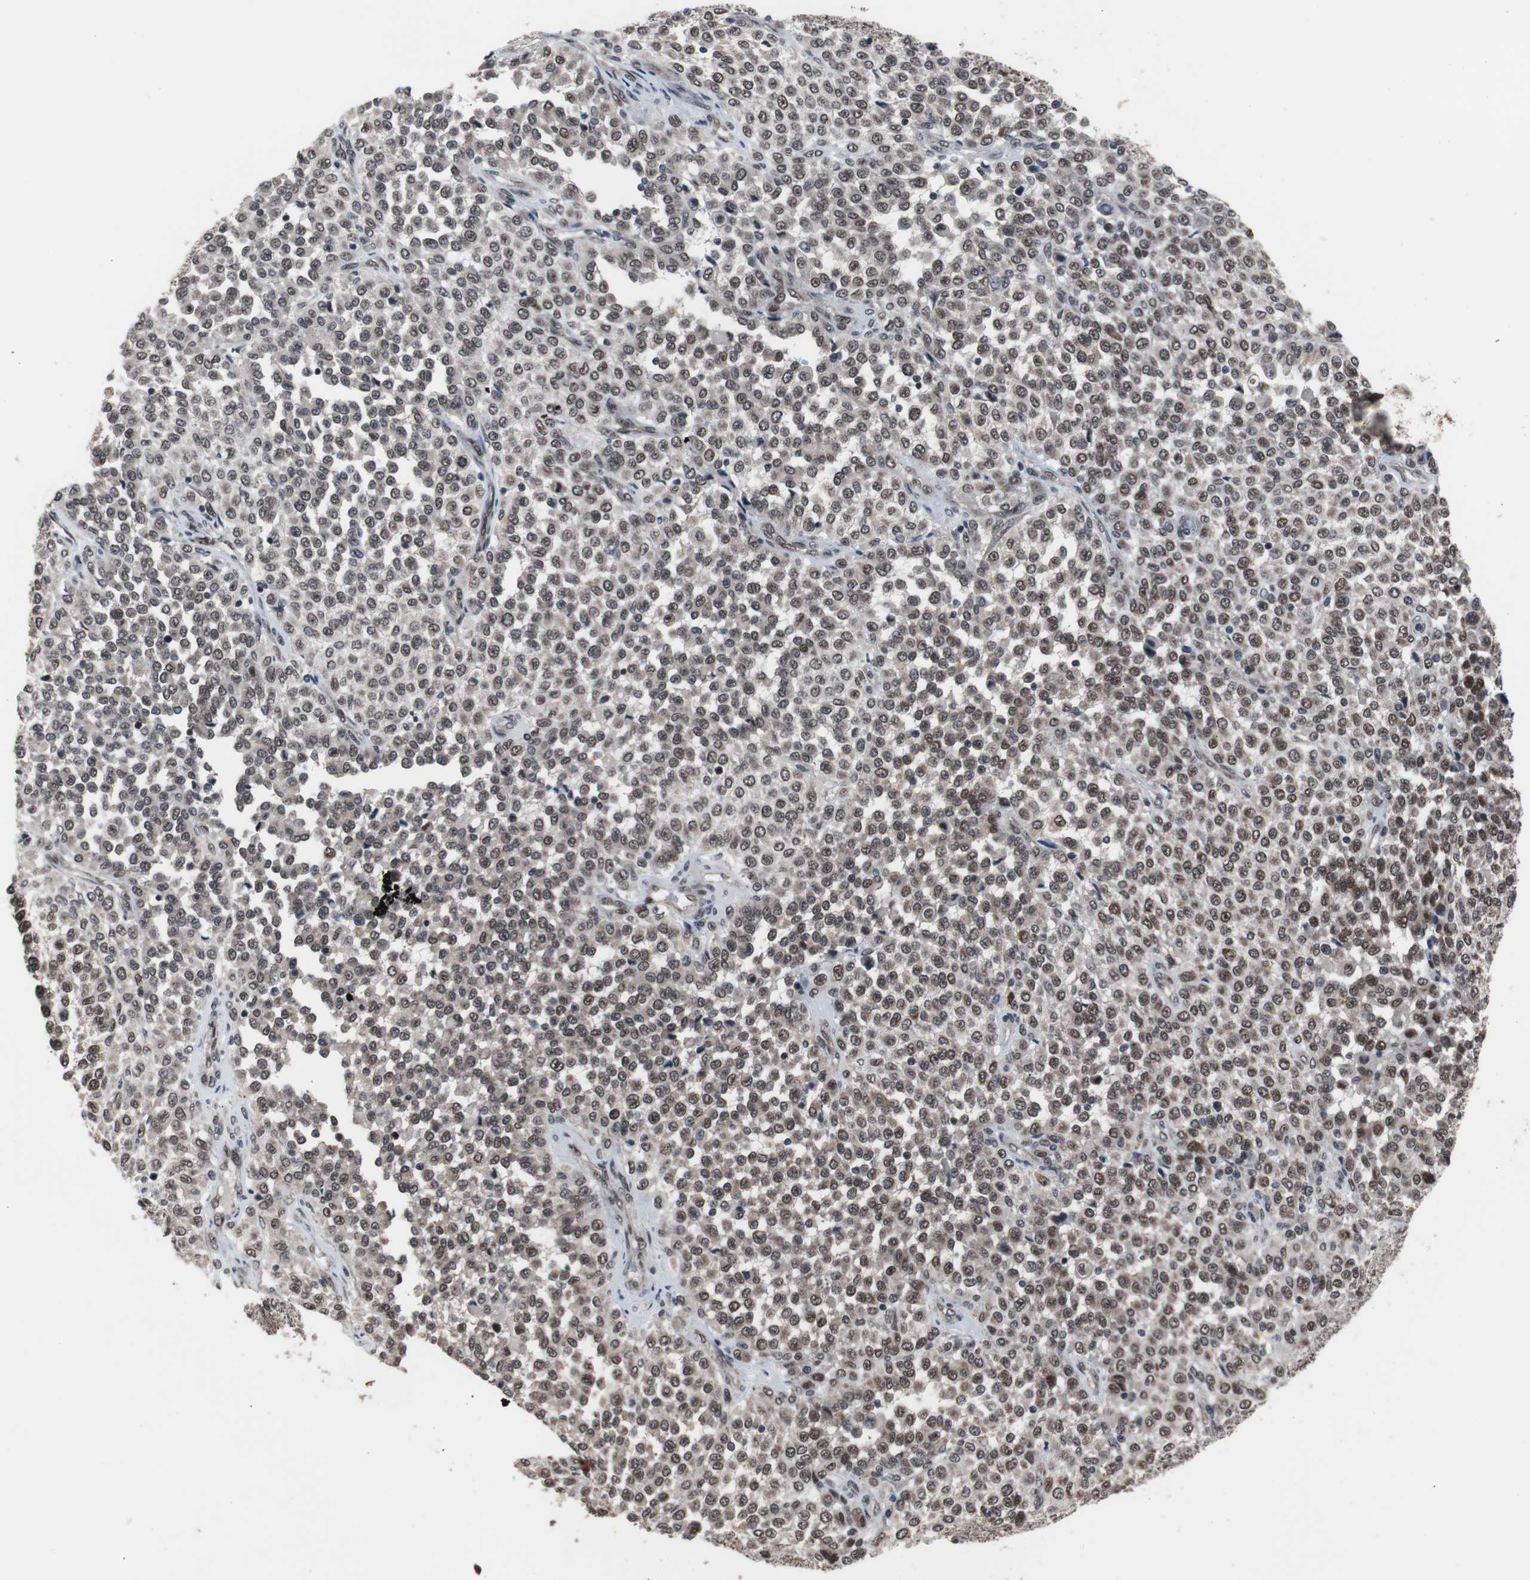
{"staining": {"intensity": "moderate", "quantity": ">75%", "location": "nuclear"}, "tissue": "melanoma", "cell_type": "Tumor cells", "image_type": "cancer", "snomed": [{"axis": "morphology", "description": "Malignant melanoma, Metastatic site"}, {"axis": "topography", "description": "Pancreas"}], "caption": "An image of human malignant melanoma (metastatic site) stained for a protein shows moderate nuclear brown staining in tumor cells. (IHC, brightfield microscopy, high magnification).", "gene": "GTF2F2", "patient": {"sex": "female", "age": 30}}